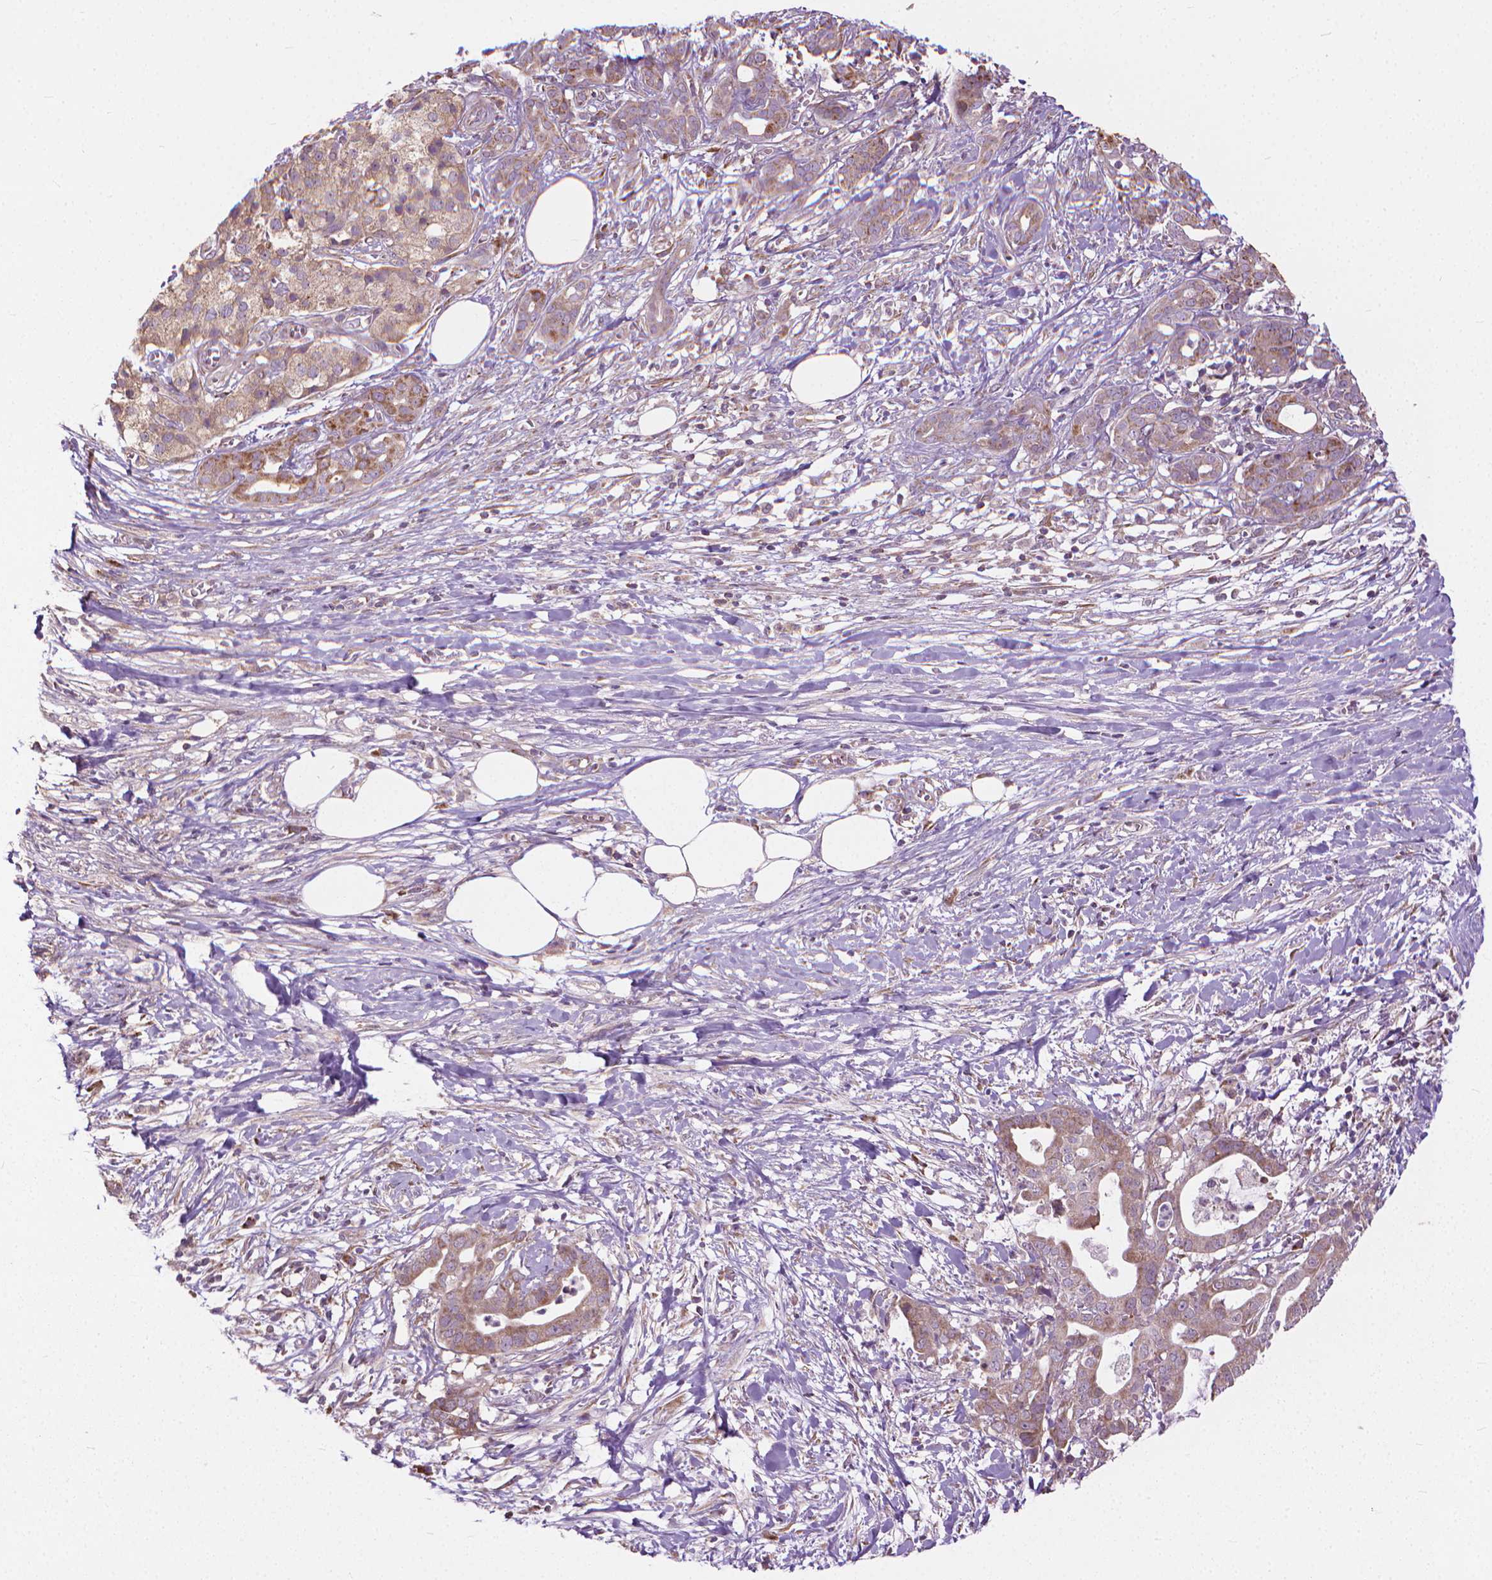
{"staining": {"intensity": "weak", "quantity": "25%-75%", "location": "cytoplasmic/membranous"}, "tissue": "pancreatic cancer", "cell_type": "Tumor cells", "image_type": "cancer", "snomed": [{"axis": "morphology", "description": "Adenocarcinoma, NOS"}, {"axis": "topography", "description": "Pancreas"}], "caption": "An immunohistochemistry (IHC) micrograph of tumor tissue is shown. Protein staining in brown labels weak cytoplasmic/membranous positivity in adenocarcinoma (pancreatic) within tumor cells.", "gene": "NUDT1", "patient": {"sex": "male", "age": 61}}